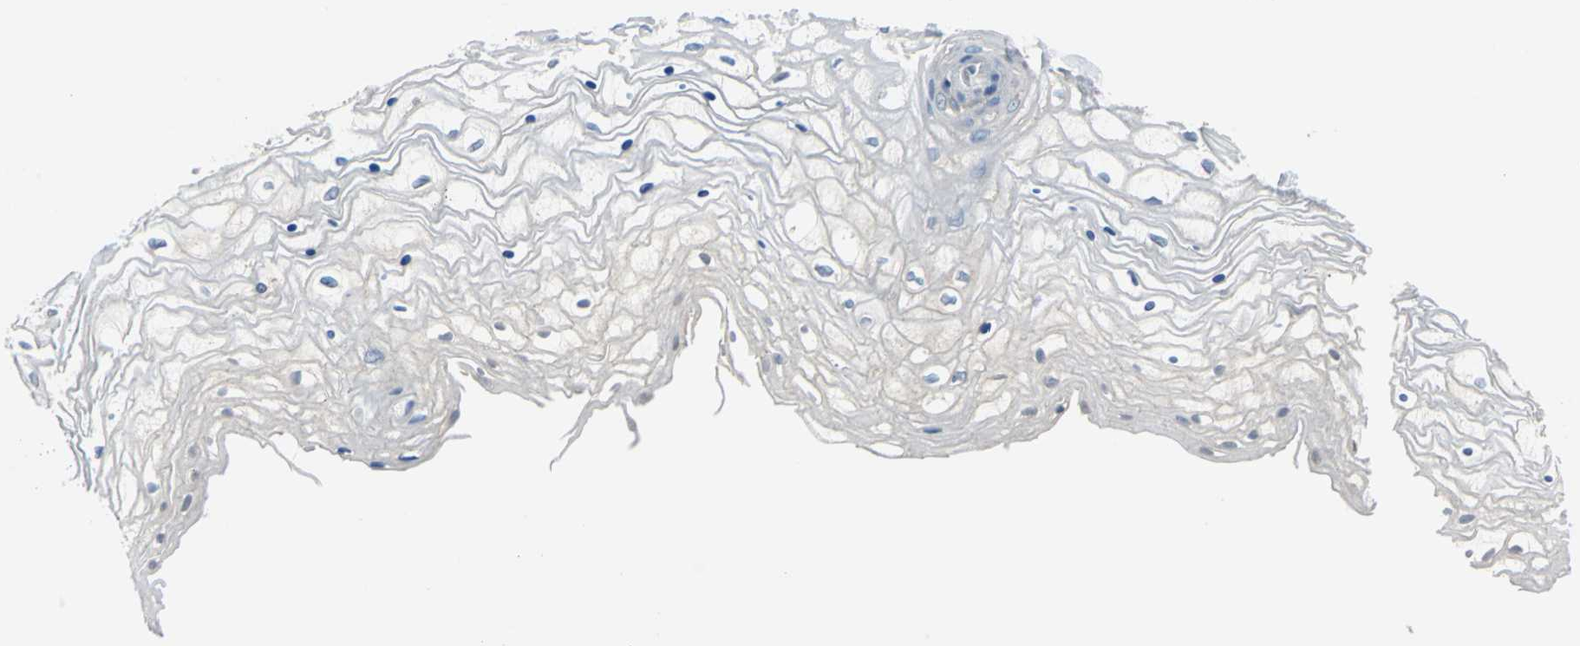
{"staining": {"intensity": "negative", "quantity": "none", "location": "none"}, "tissue": "vagina", "cell_type": "Squamous epithelial cells", "image_type": "normal", "snomed": [{"axis": "morphology", "description": "Normal tissue, NOS"}, {"axis": "topography", "description": "Vagina"}], "caption": "IHC image of benign vagina: human vagina stained with DAB (3,3'-diaminobenzidine) demonstrates no significant protein expression in squamous epithelial cells.", "gene": "PRKCA", "patient": {"sex": "female", "age": 34}}